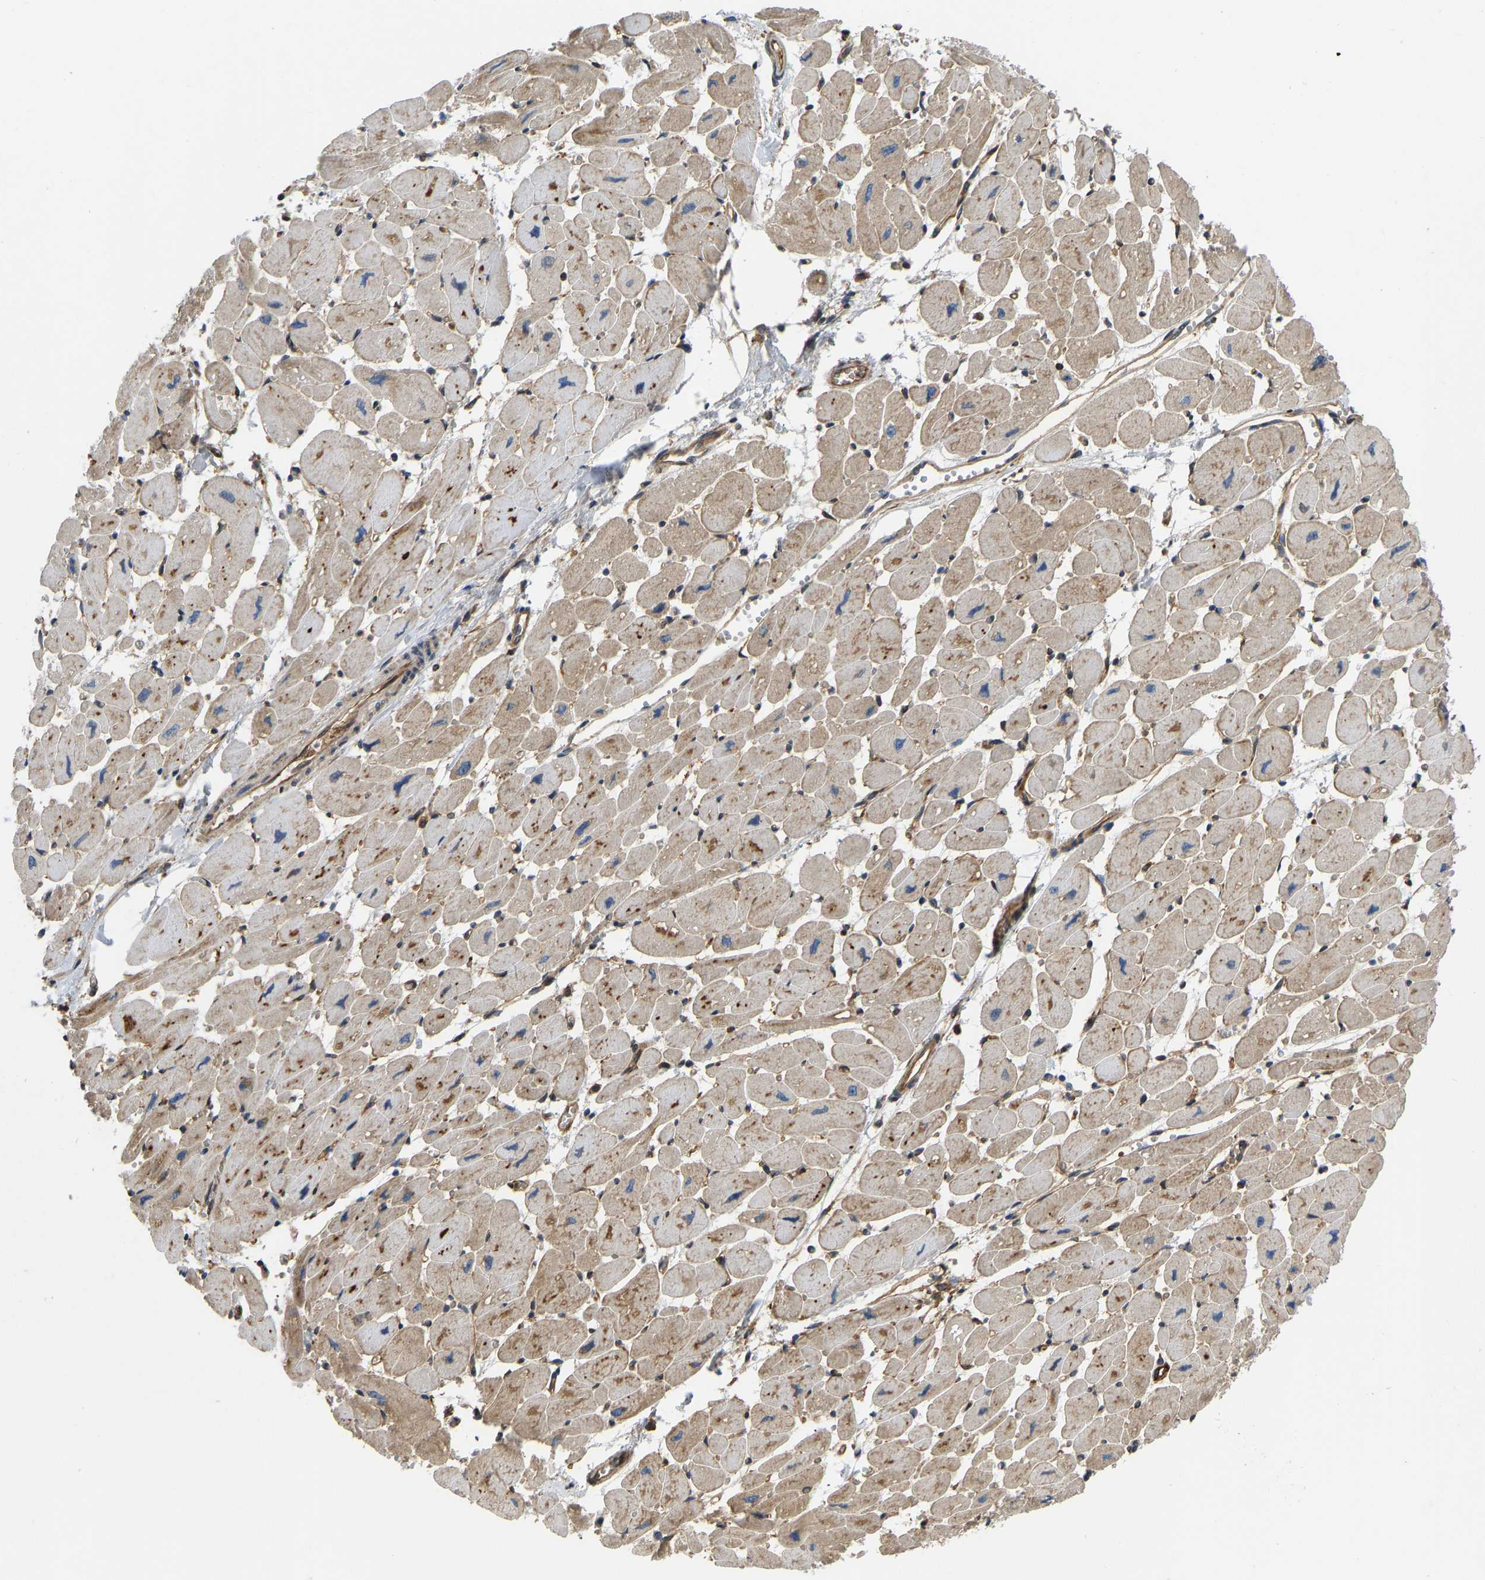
{"staining": {"intensity": "moderate", "quantity": "25%-75%", "location": "cytoplasmic/membranous"}, "tissue": "heart muscle", "cell_type": "Cardiomyocytes", "image_type": "normal", "snomed": [{"axis": "morphology", "description": "Normal tissue, NOS"}, {"axis": "topography", "description": "Heart"}], "caption": "Immunohistochemical staining of benign human heart muscle shows 25%-75% levels of moderate cytoplasmic/membranous protein expression in approximately 25%-75% of cardiomyocytes. (DAB IHC with brightfield microscopy, high magnification).", "gene": "RASGRF2", "patient": {"sex": "female", "age": 54}}